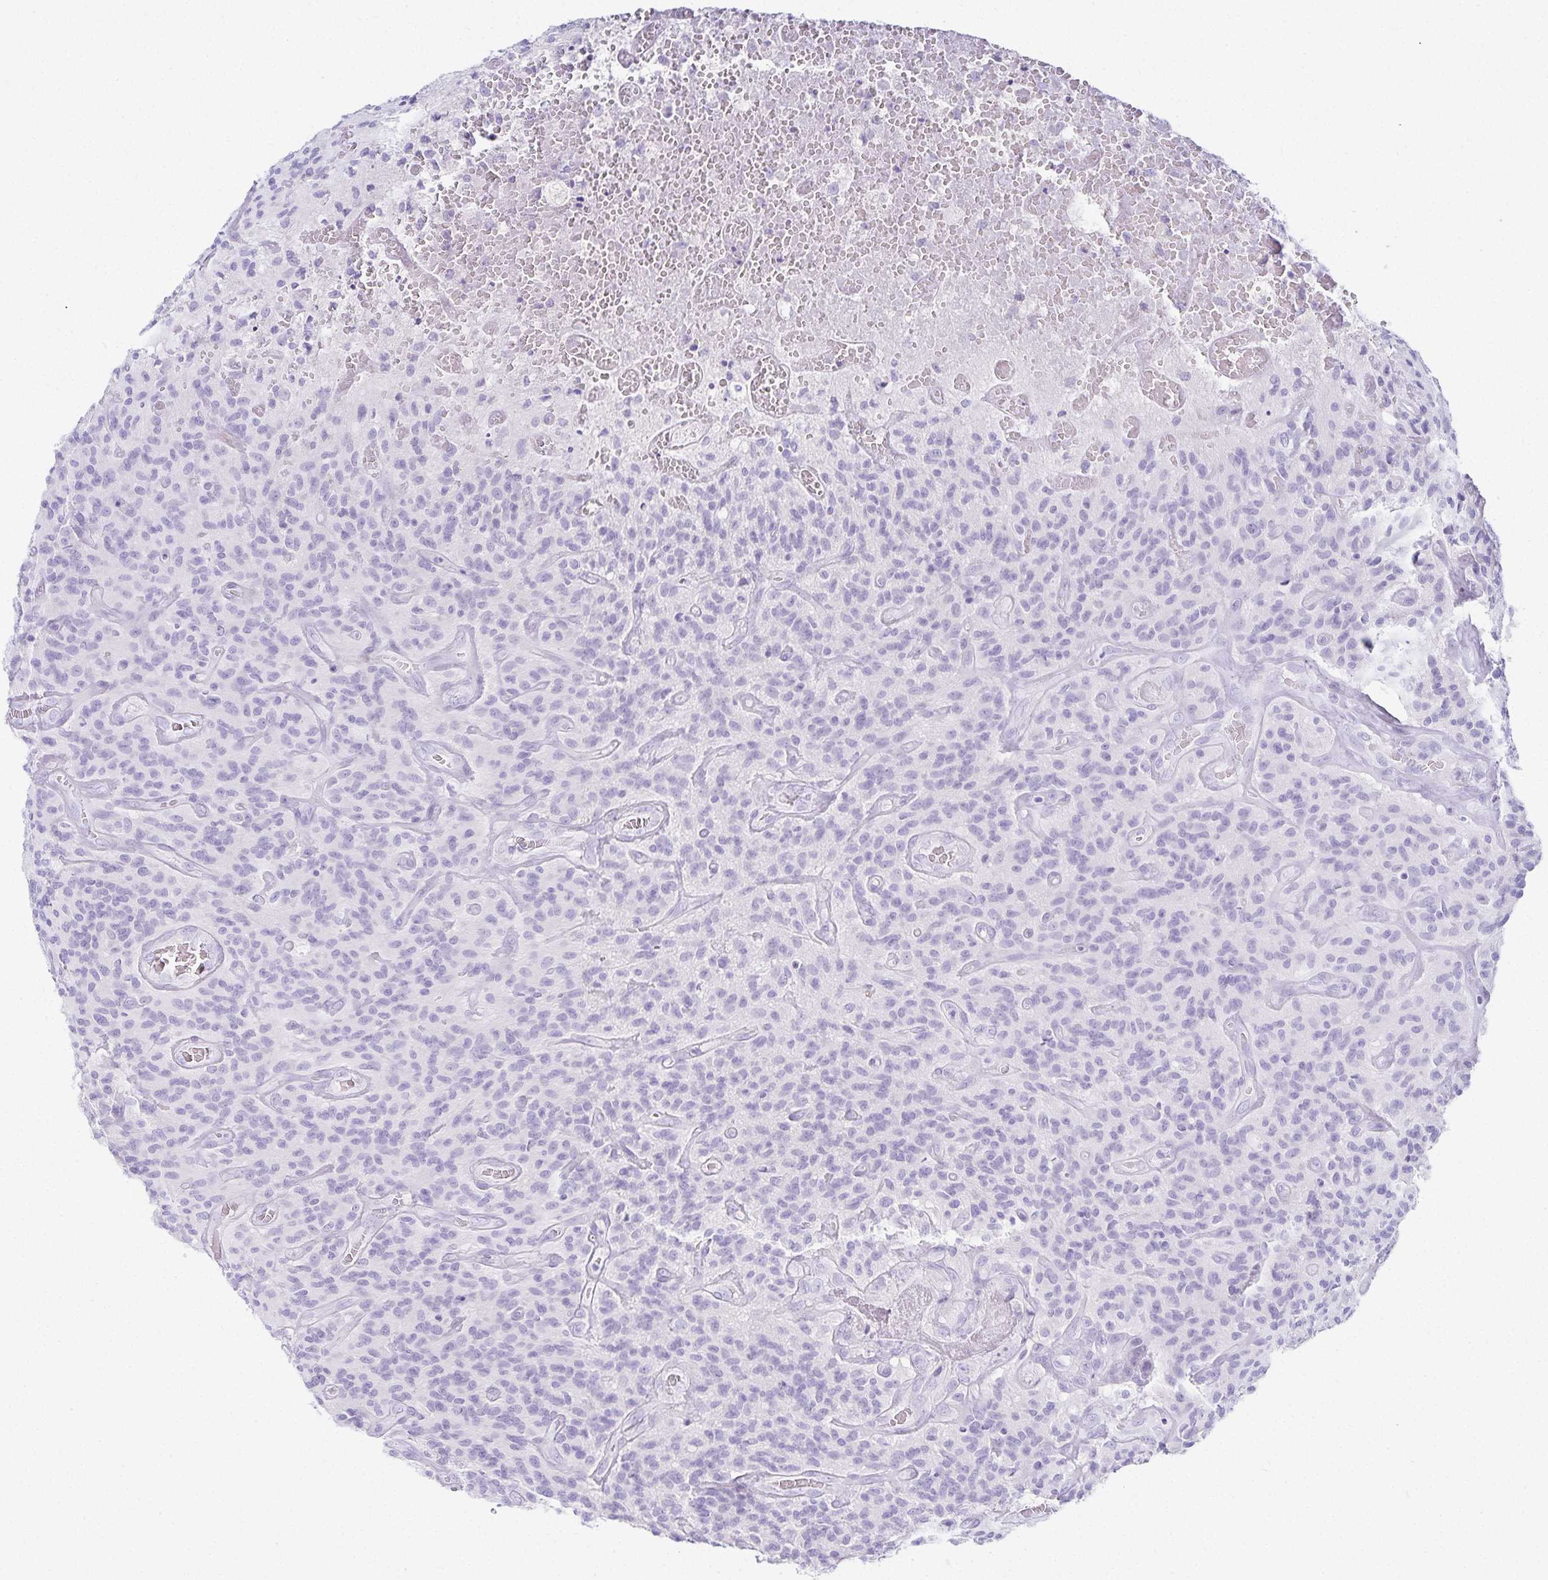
{"staining": {"intensity": "negative", "quantity": "none", "location": "none"}, "tissue": "glioma", "cell_type": "Tumor cells", "image_type": "cancer", "snomed": [{"axis": "morphology", "description": "Glioma, malignant, High grade"}, {"axis": "topography", "description": "Brain"}], "caption": "Immunohistochemical staining of glioma displays no significant expression in tumor cells.", "gene": "GP2", "patient": {"sex": "male", "age": 76}}